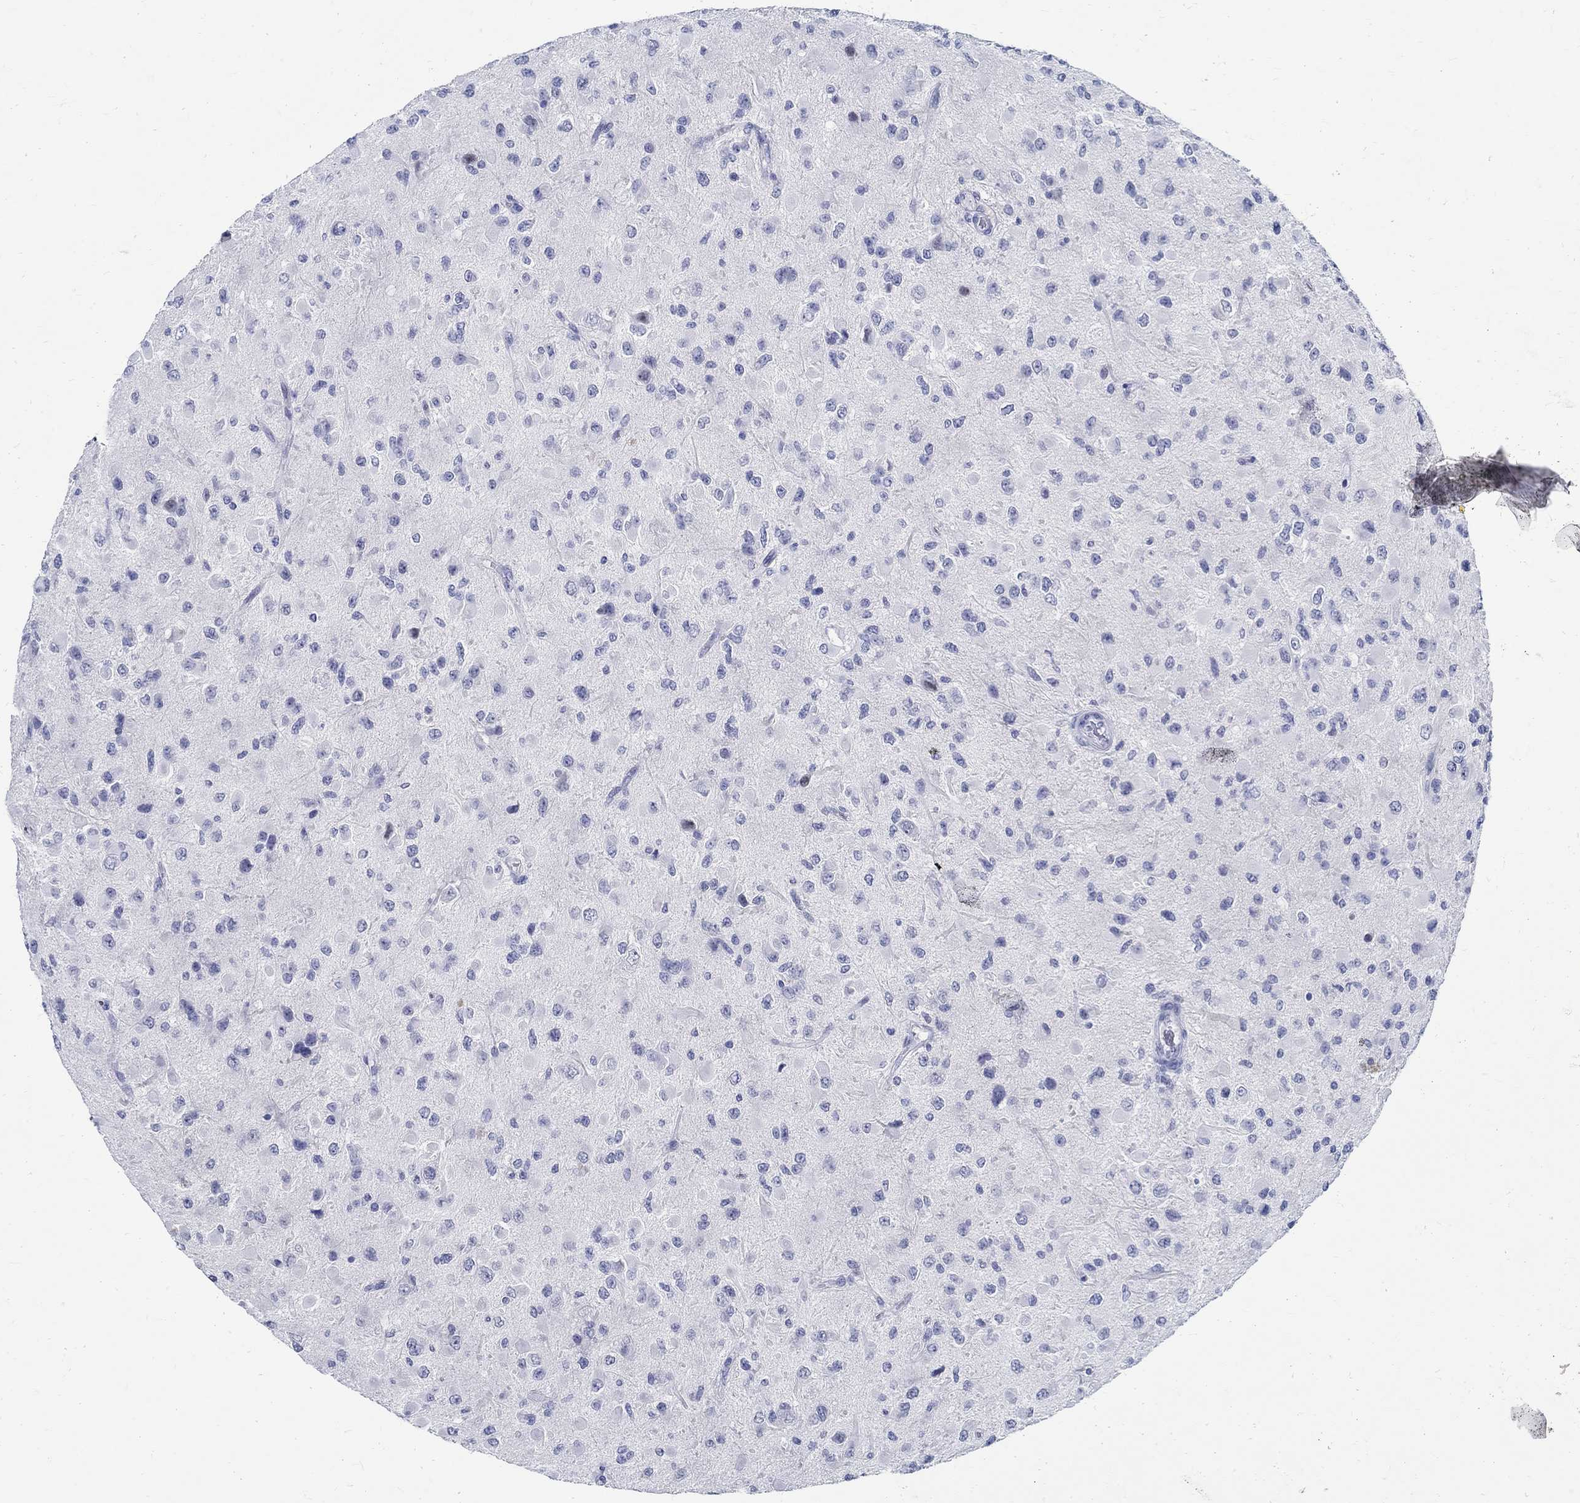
{"staining": {"intensity": "negative", "quantity": "none", "location": "none"}, "tissue": "glioma", "cell_type": "Tumor cells", "image_type": "cancer", "snomed": [{"axis": "morphology", "description": "Glioma, malignant, High grade"}, {"axis": "topography", "description": "Cerebral cortex"}], "caption": "IHC of human glioma reveals no staining in tumor cells.", "gene": "BSPRY", "patient": {"sex": "male", "age": 35}}